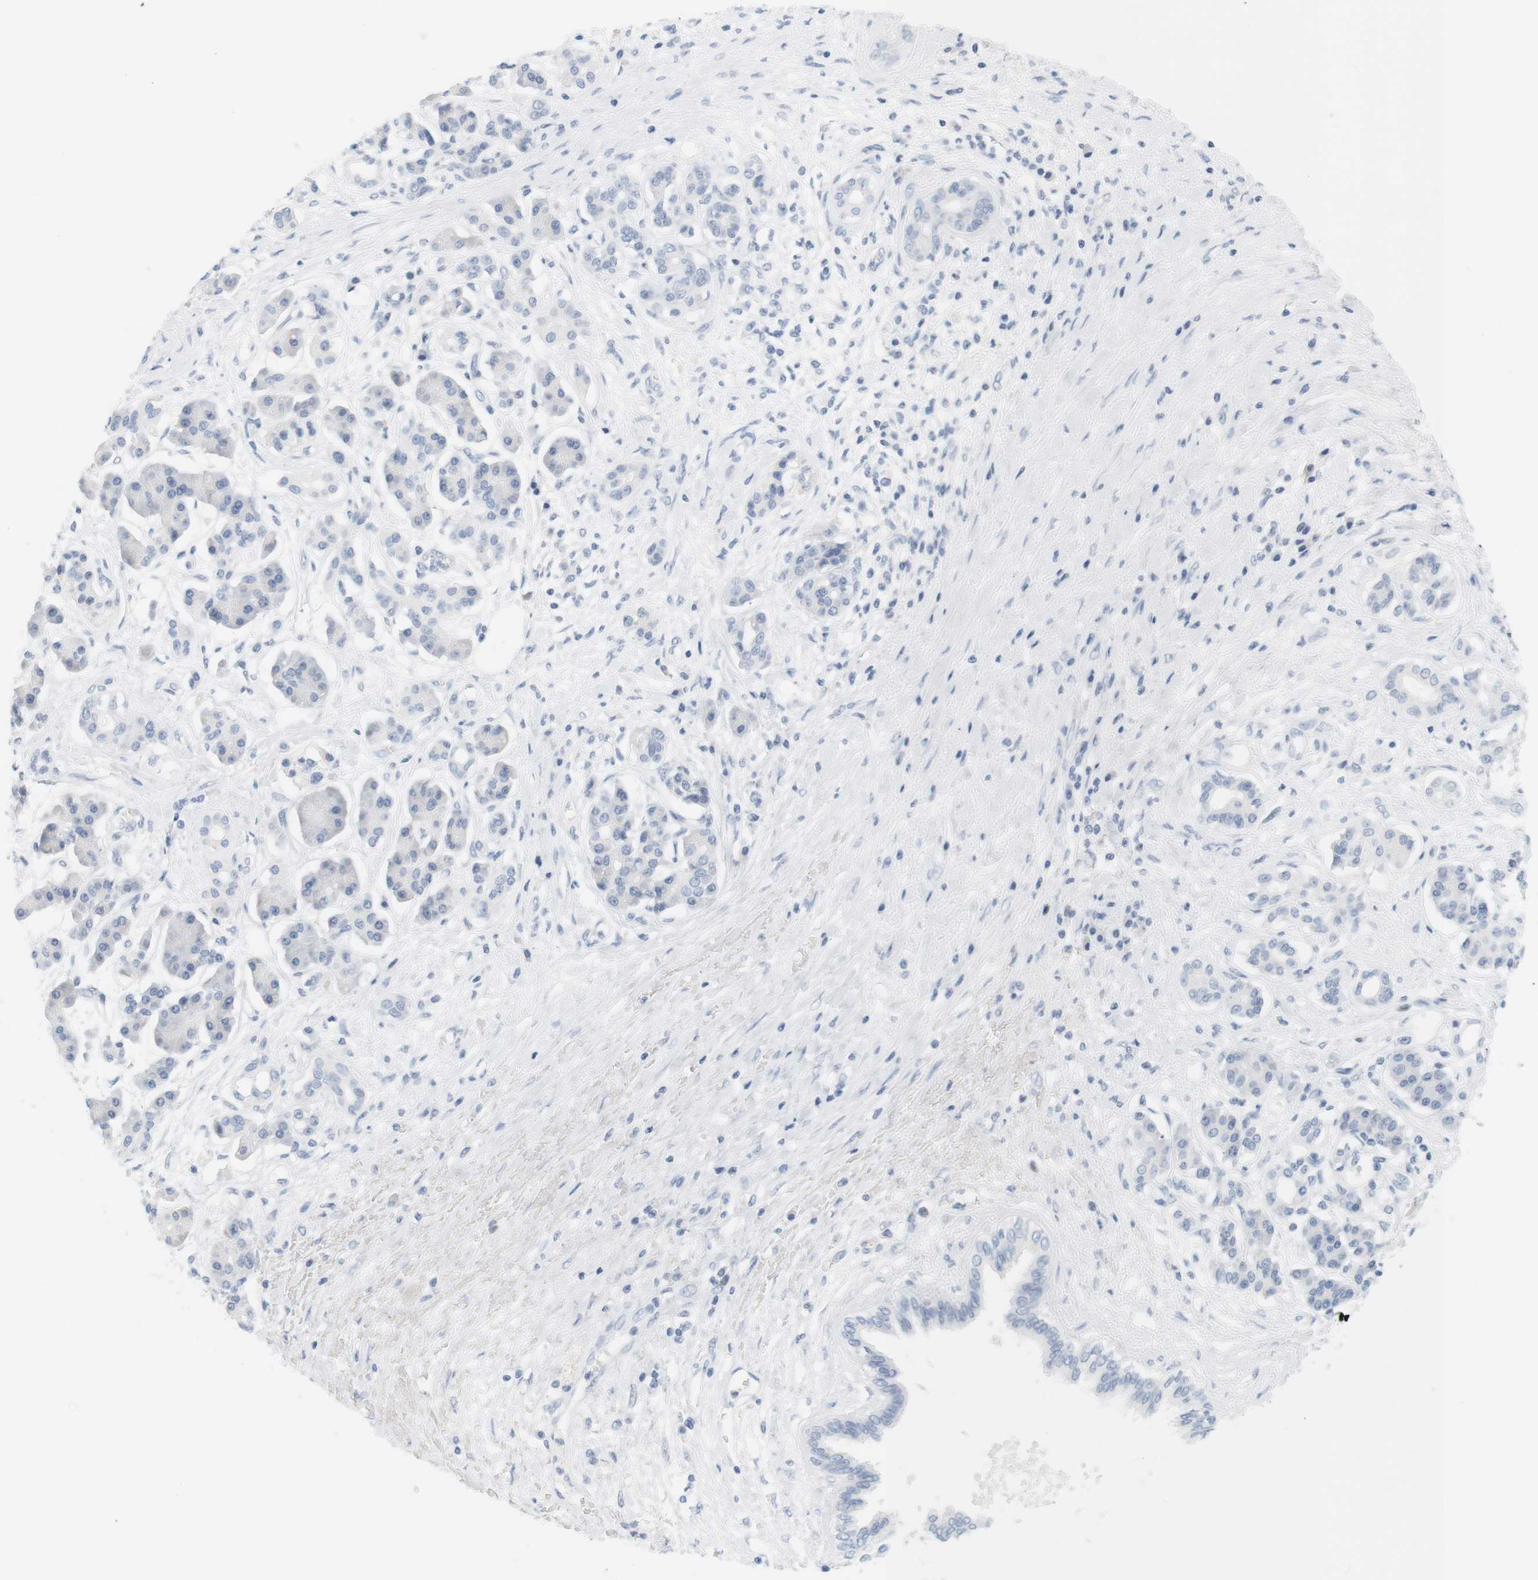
{"staining": {"intensity": "negative", "quantity": "none", "location": "none"}, "tissue": "pancreatic cancer", "cell_type": "Tumor cells", "image_type": "cancer", "snomed": [{"axis": "morphology", "description": "Adenocarcinoma, NOS"}, {"axis": "topography", "description": "Pancreas"}], "caption": "This is an IHC histopathology image of adenocarcinoma (pancreatic). There is no staining in tumor cells.", "gene": "OPRM1", "patient": {"sex": "female", "age": 56}}